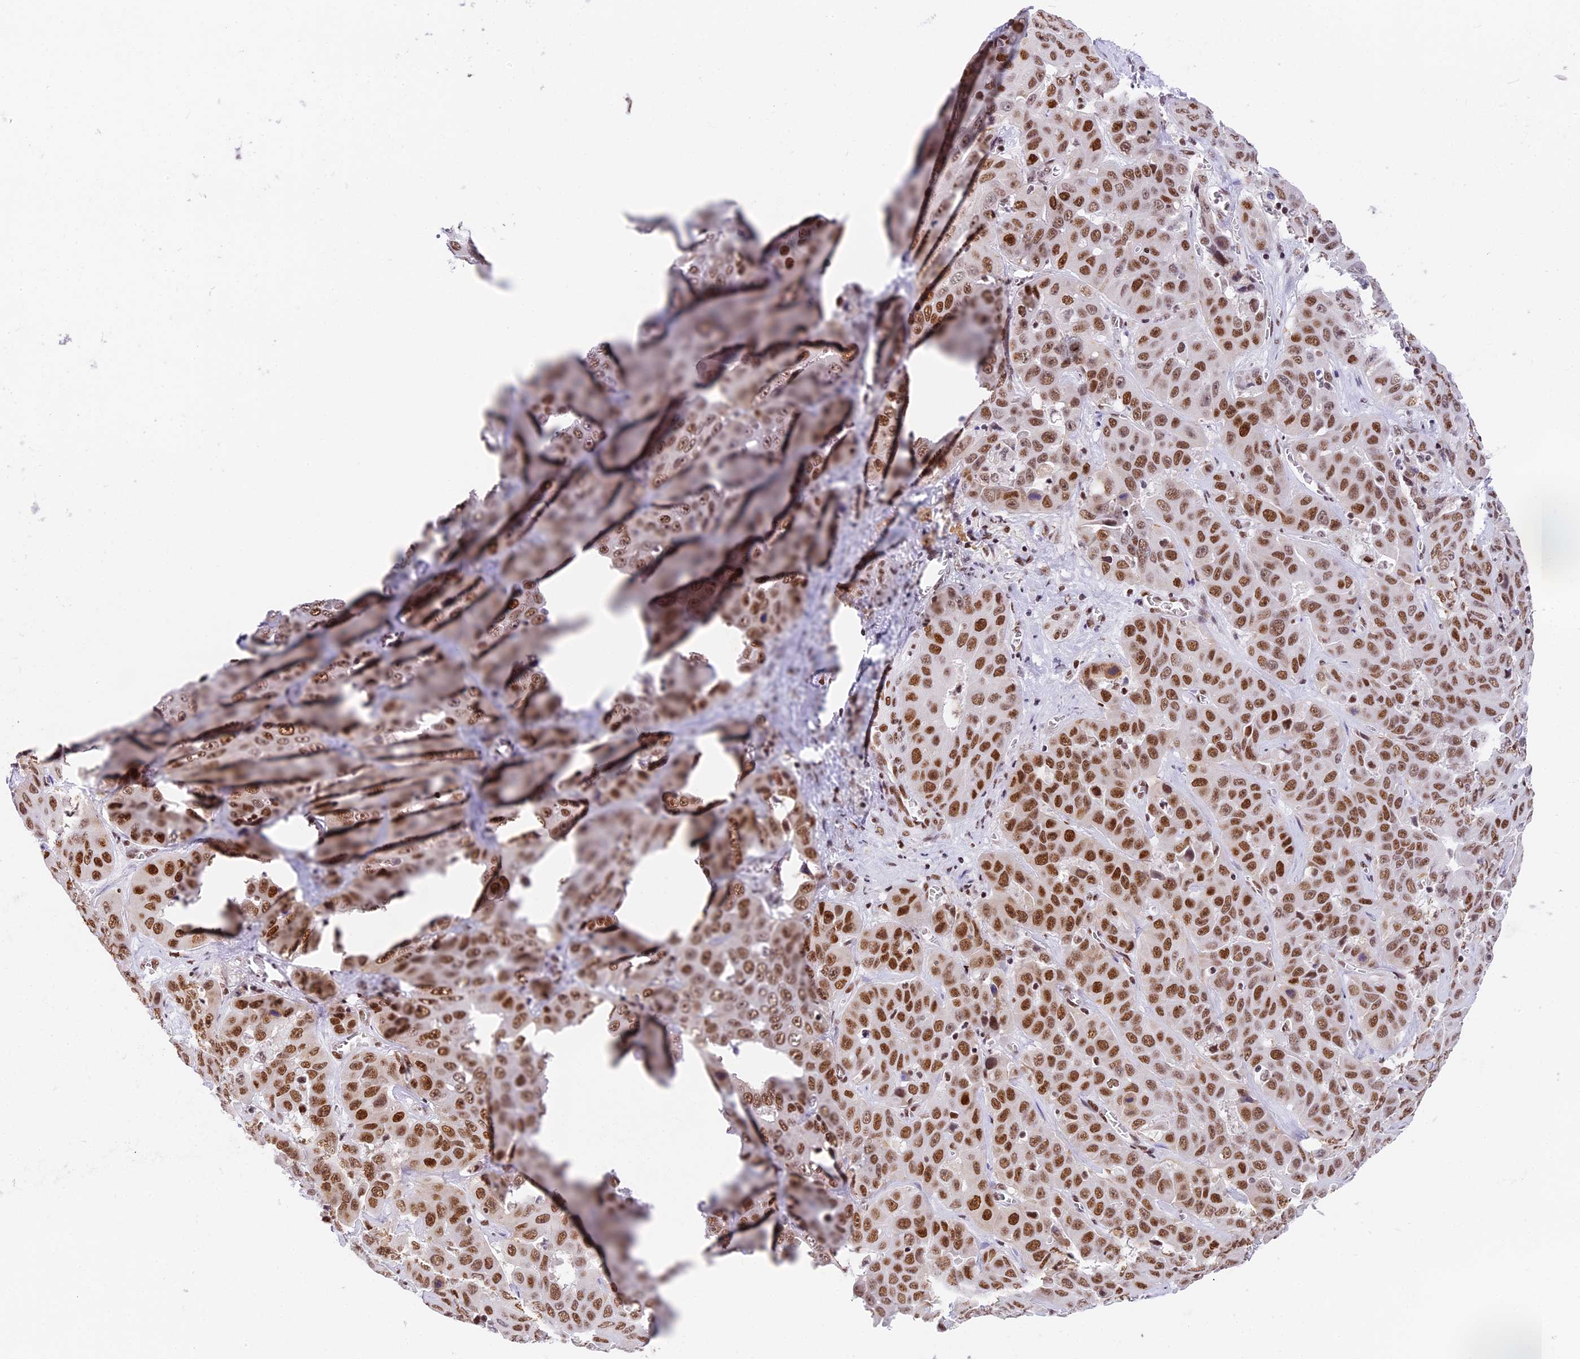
{"staining": {"intensity": "moderate", "quantity": ">75%", "location": "nuclear"}, "tissue": "liver cancer", "cell_type": "Tumor cells", "image_type": "cancer", "snomed": [{"axis": "morphology", "description": "Cholangiocarcinoma"}, {"axis": "topography", "description": "Liver"}], "caption": "Liver cholangiocarcinoma stained with a brown dye shows moderate nuclear positive expression in about >75% of tumor cells.", "gene": "SBNO1", "patient": {"sex": "female", "age": 52}}